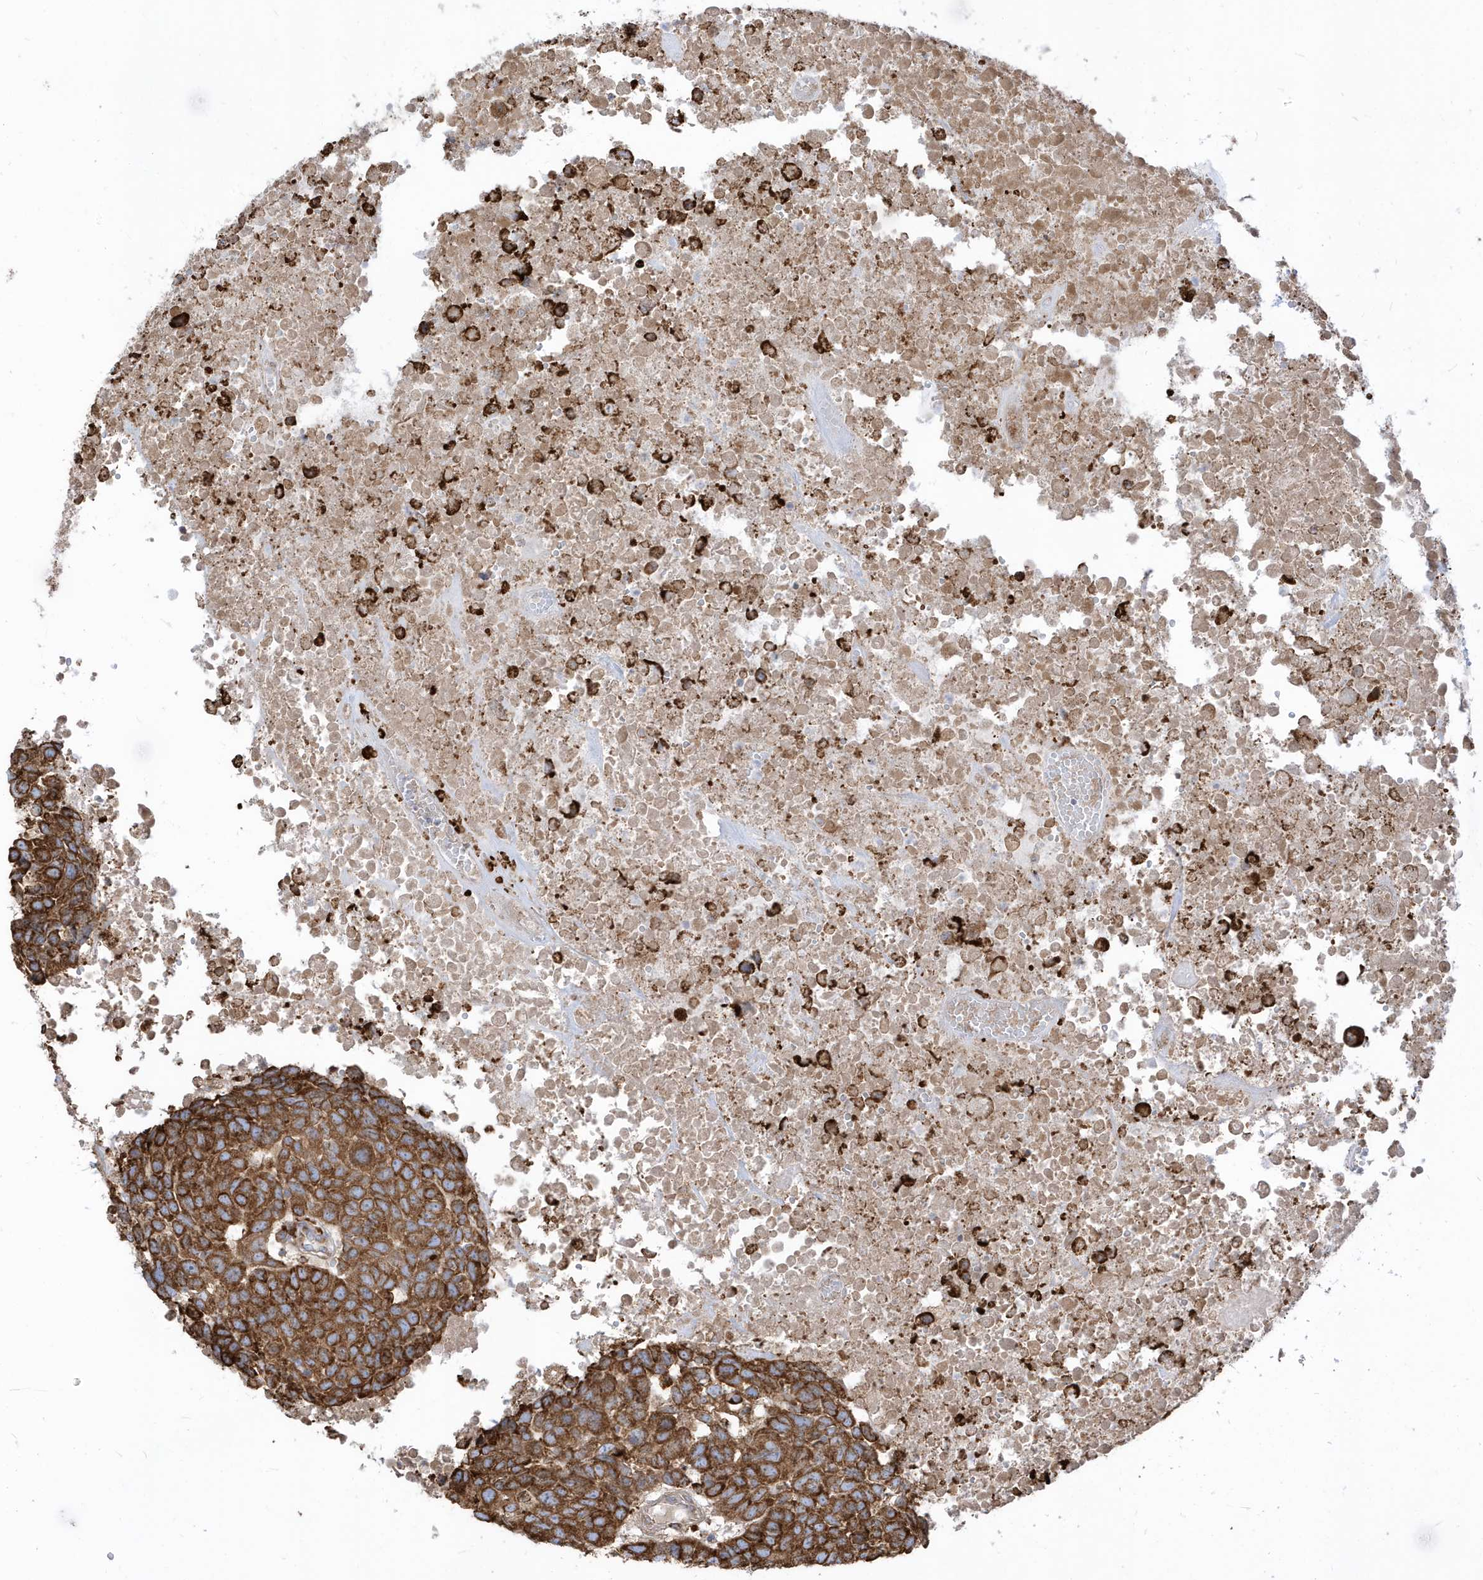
{"staining": {"intensity": "strong", "quantity": ">75%", "location": "cytoplasmic/membranous"}, "tissue": "head and neck cancer", "cell_type": "Tumor cells", "image_type": "cancer", "snomed": [{"axis": "morphology", "description": "Squamous cell carcinoma, NOS"}, {"axis": "topography", "description": "Head-Neck"}], "caption": "A high-resolution photomicrograph shows IHC staining of head and neck squamous cell carcinoma, which displays strong cytoplasmic/membranous expression in approximately >75% of tumor cells.", "gene": "PDIA6", "patient": {"sex": "male", "age": 66}}